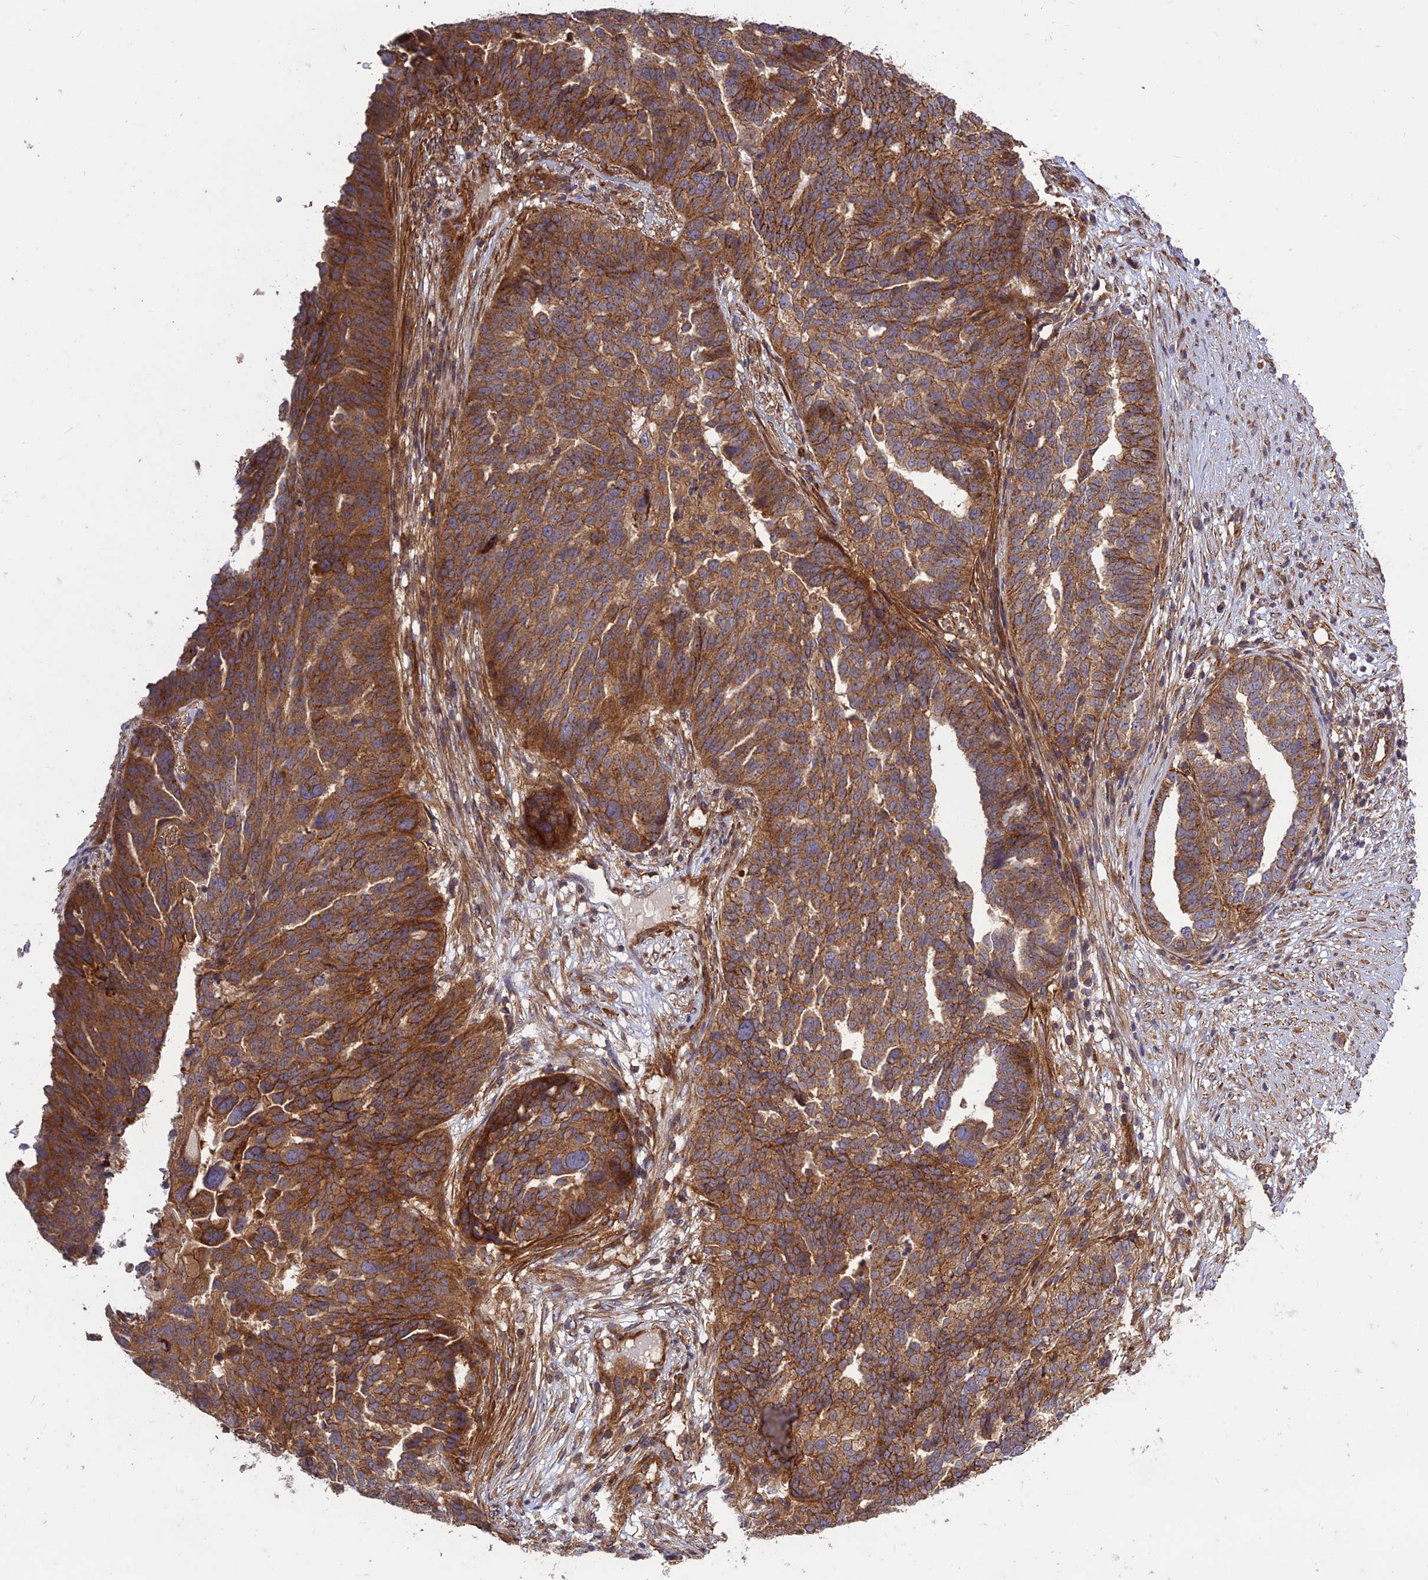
{"staining": {"intensity": "moderate", "quantity": ">75%", "location": "cytoplasmic/membranous"}, "tissue": "ovarian cancer", "cell_type": "Tumor cells", "image_type": "cancer", "snomed": [{"axis": "morphology", "description": "Cystadenocarcinoma, serous, NOS"}, {"axis": "topography", "description": "Ovary"}], "caption": "Protein staining by immunohistochemistry (IHC) demonstrates moderate cytoplasmic/membranous staining in about >75% of tumor cells in ovarian cancer (serous cystadenocarcinoma). (Brightfield microscopy of DAB IHC at high magnification).", "gene": "TMEM131L", "patient": {"sex": "female", "age": 59}}